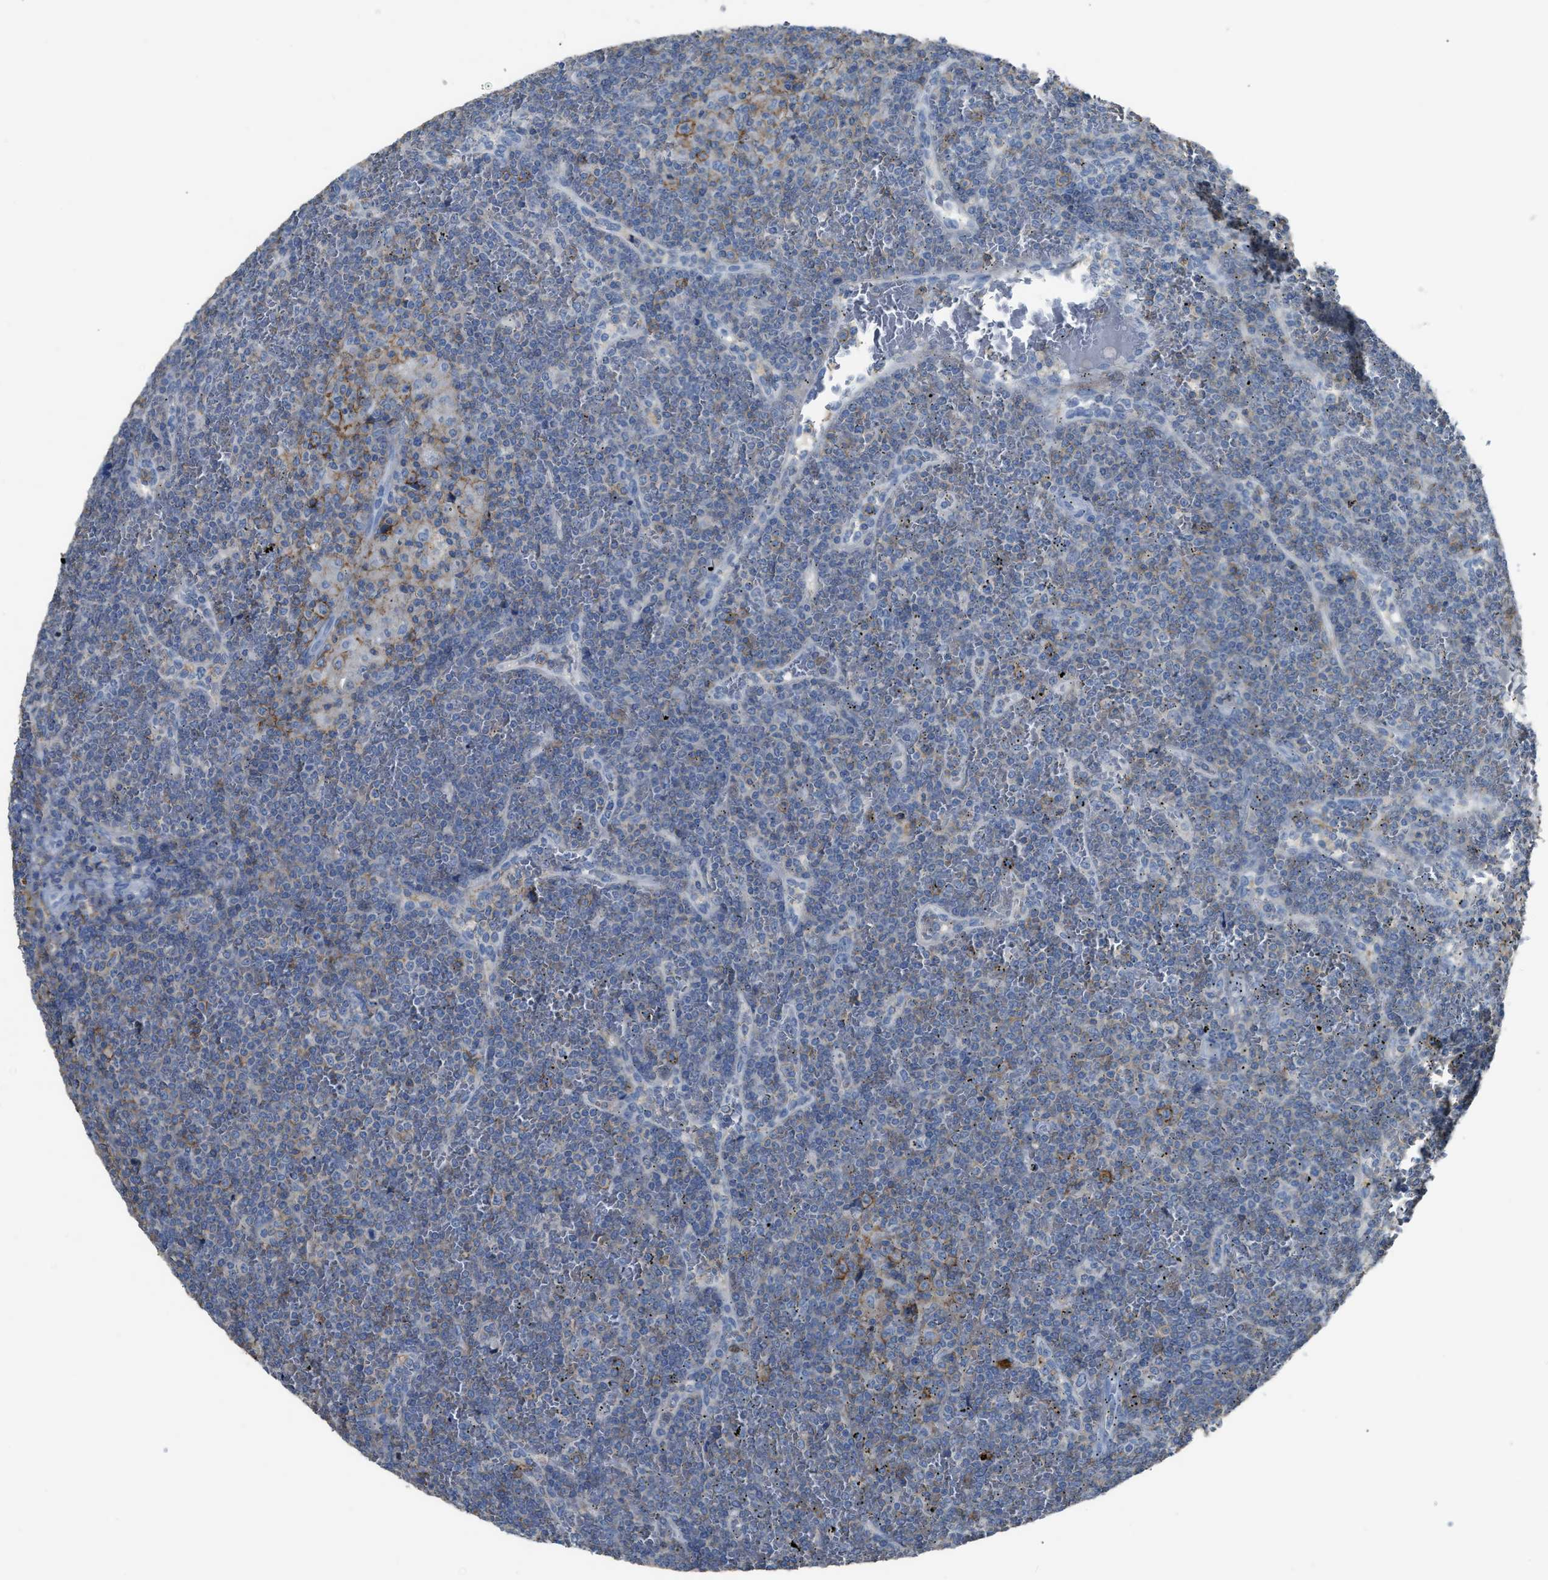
{"staining": {"intensity": "negative", "quantity": "none", "location": "none"}, "tissue": "lymphoma", "cell_type": "Tumor cells", "image_type": "cancer", "snomed": [{"axis": "morphology", "description": "Malignant lymphoma, non-Hodgkin's type, Low grade"}, {"axis": "topography", "description": "Spleen"}], "caption": "Low-grade malignant lymphoma, non-Hodgkin's type was stained to show a protein in brown. There is no significant staining in tumor cells.", "gene": "OR51E1", "patient": {"sex": "female", "age": 19}}